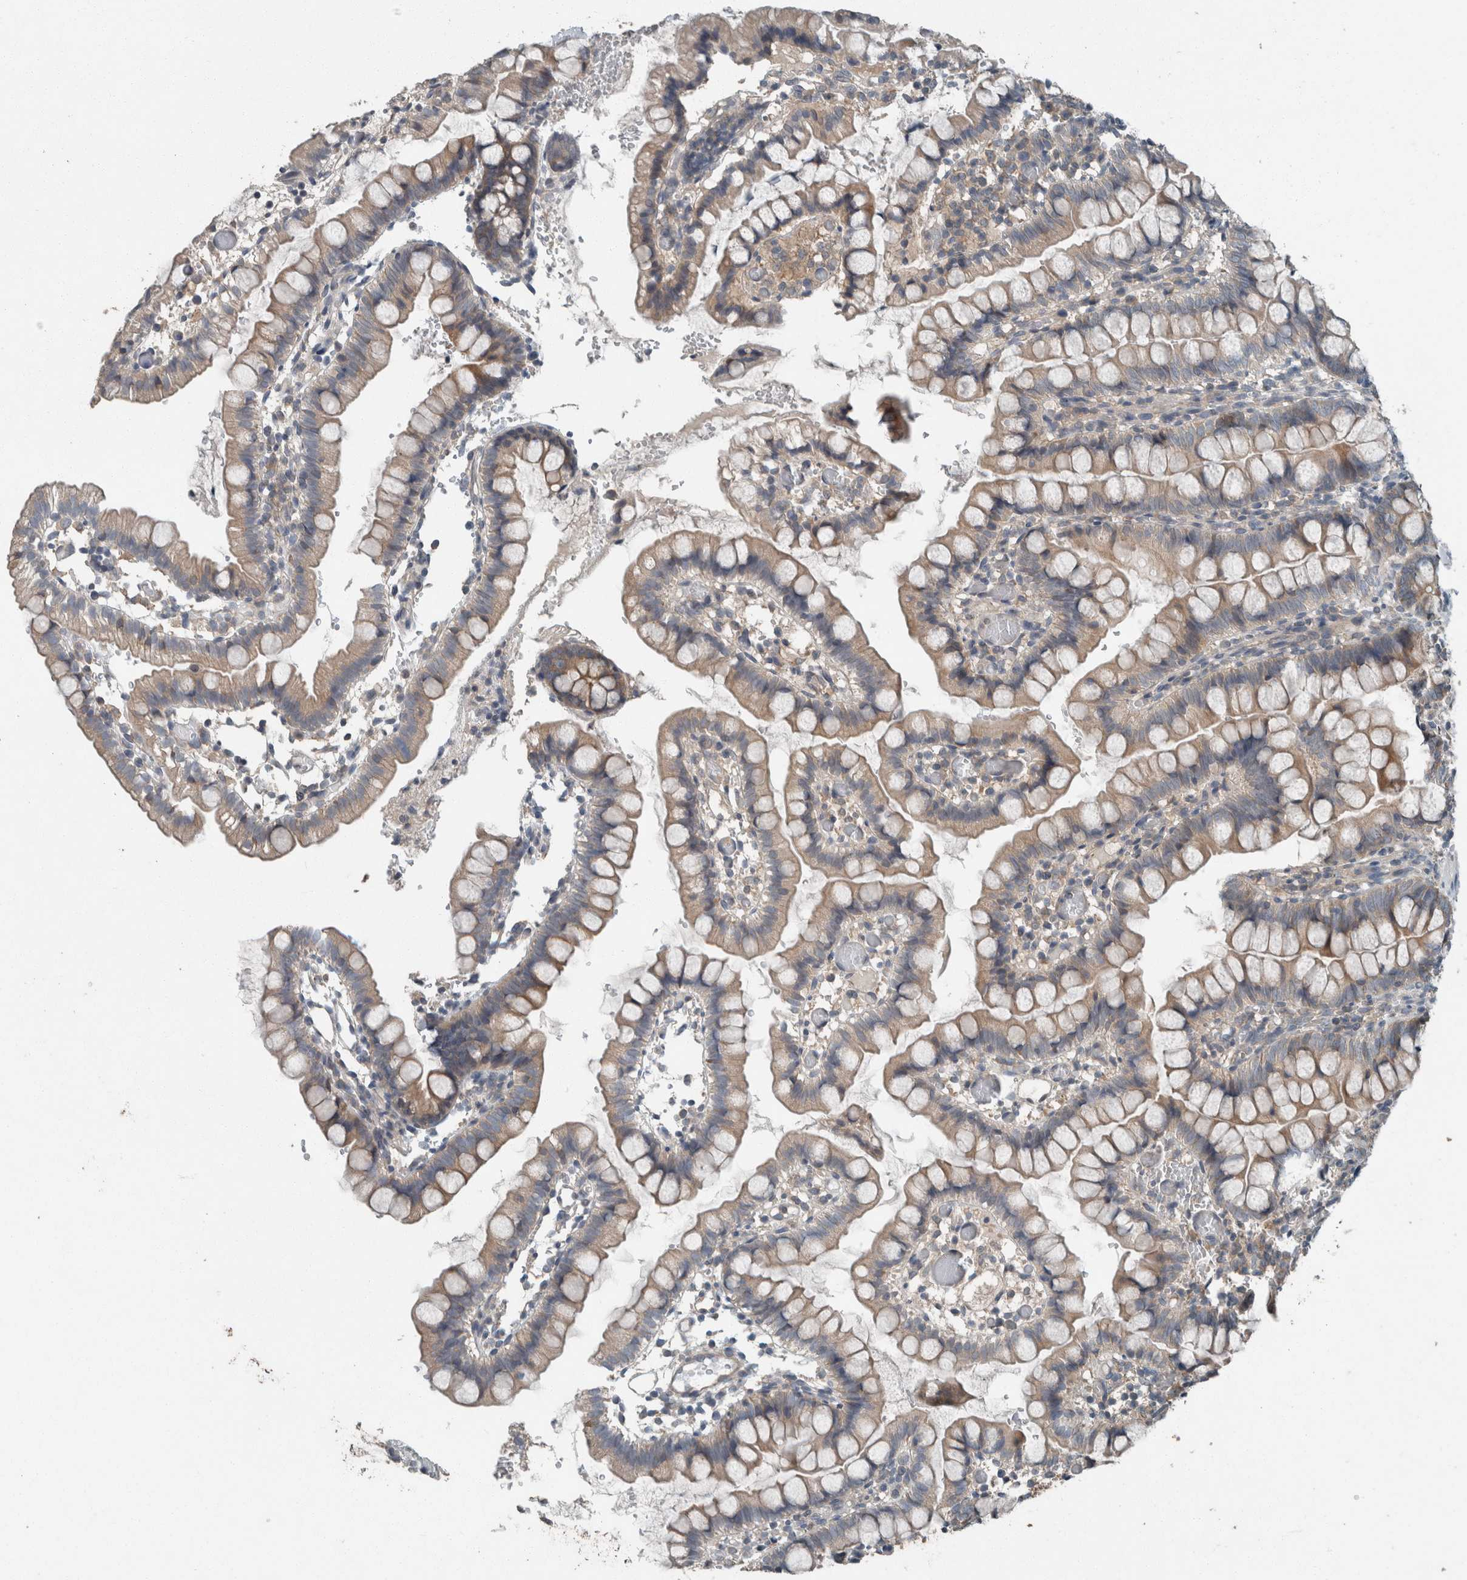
{"staining": {"intensity": "moderate", "quantity": ">75%", "location": "cytoplasmic/membranous"}, "tissue": "small intestine", "cell_type": "Glandular cells", "image_type": "normal", "snomed": [{"axis": "morphology", "description": "Normal tissue, NOS"}, {"axis": "morphology", "description": "Developmental malformation"}, {"axis": "topography", "description": "Small intestine"}], "caption": "Protein expression analysis of normal small intestine exhibits moderate cytoplasmic/membranous staining in approximately >75% of glandular cells.", "gene": "KNTC1", "patient": {"sex": "male"}}